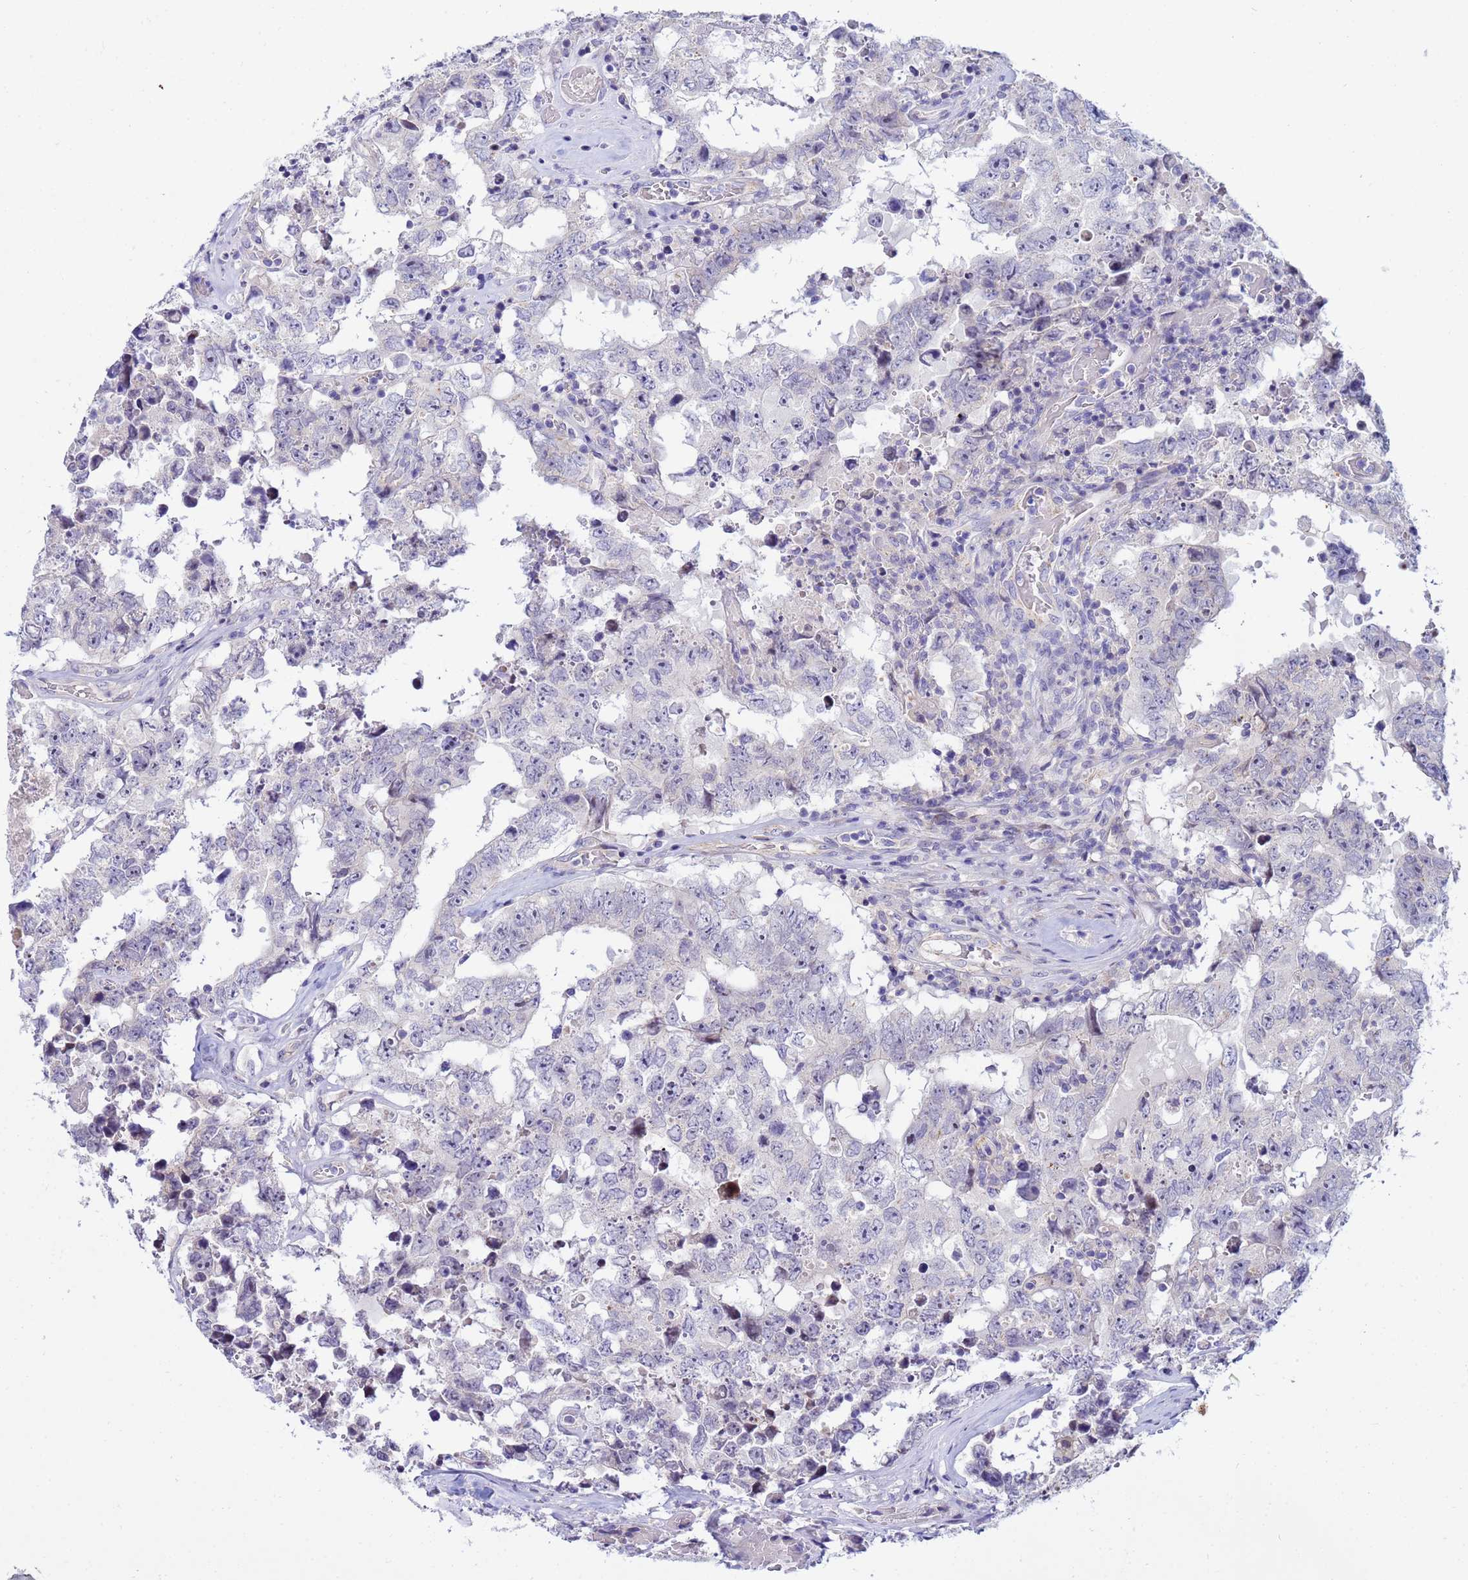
{"staining": {"intensity": "negative", "quantity": "none", "location": "none"}, "tissue": "testis cancer", "cell_type": "Tumor cells", "image_type": "cancer", "snomed": [{"axis": "morphology", "description": "Normal tissue, NOS"}, {"axis": "morphology", "description": "Carcinoma, Embryonal, NOS"}, {"axis": "topography", "description": "Testis"}, {"axis": "topography", "description": "Epididymis"}], "caption": "Testis embryonal carcinoma was stained to show a protein in brown. There is no significant expression in tumor cells.", "gene": "IGSF11", "patient": {"sex": "male", "age": 25}}